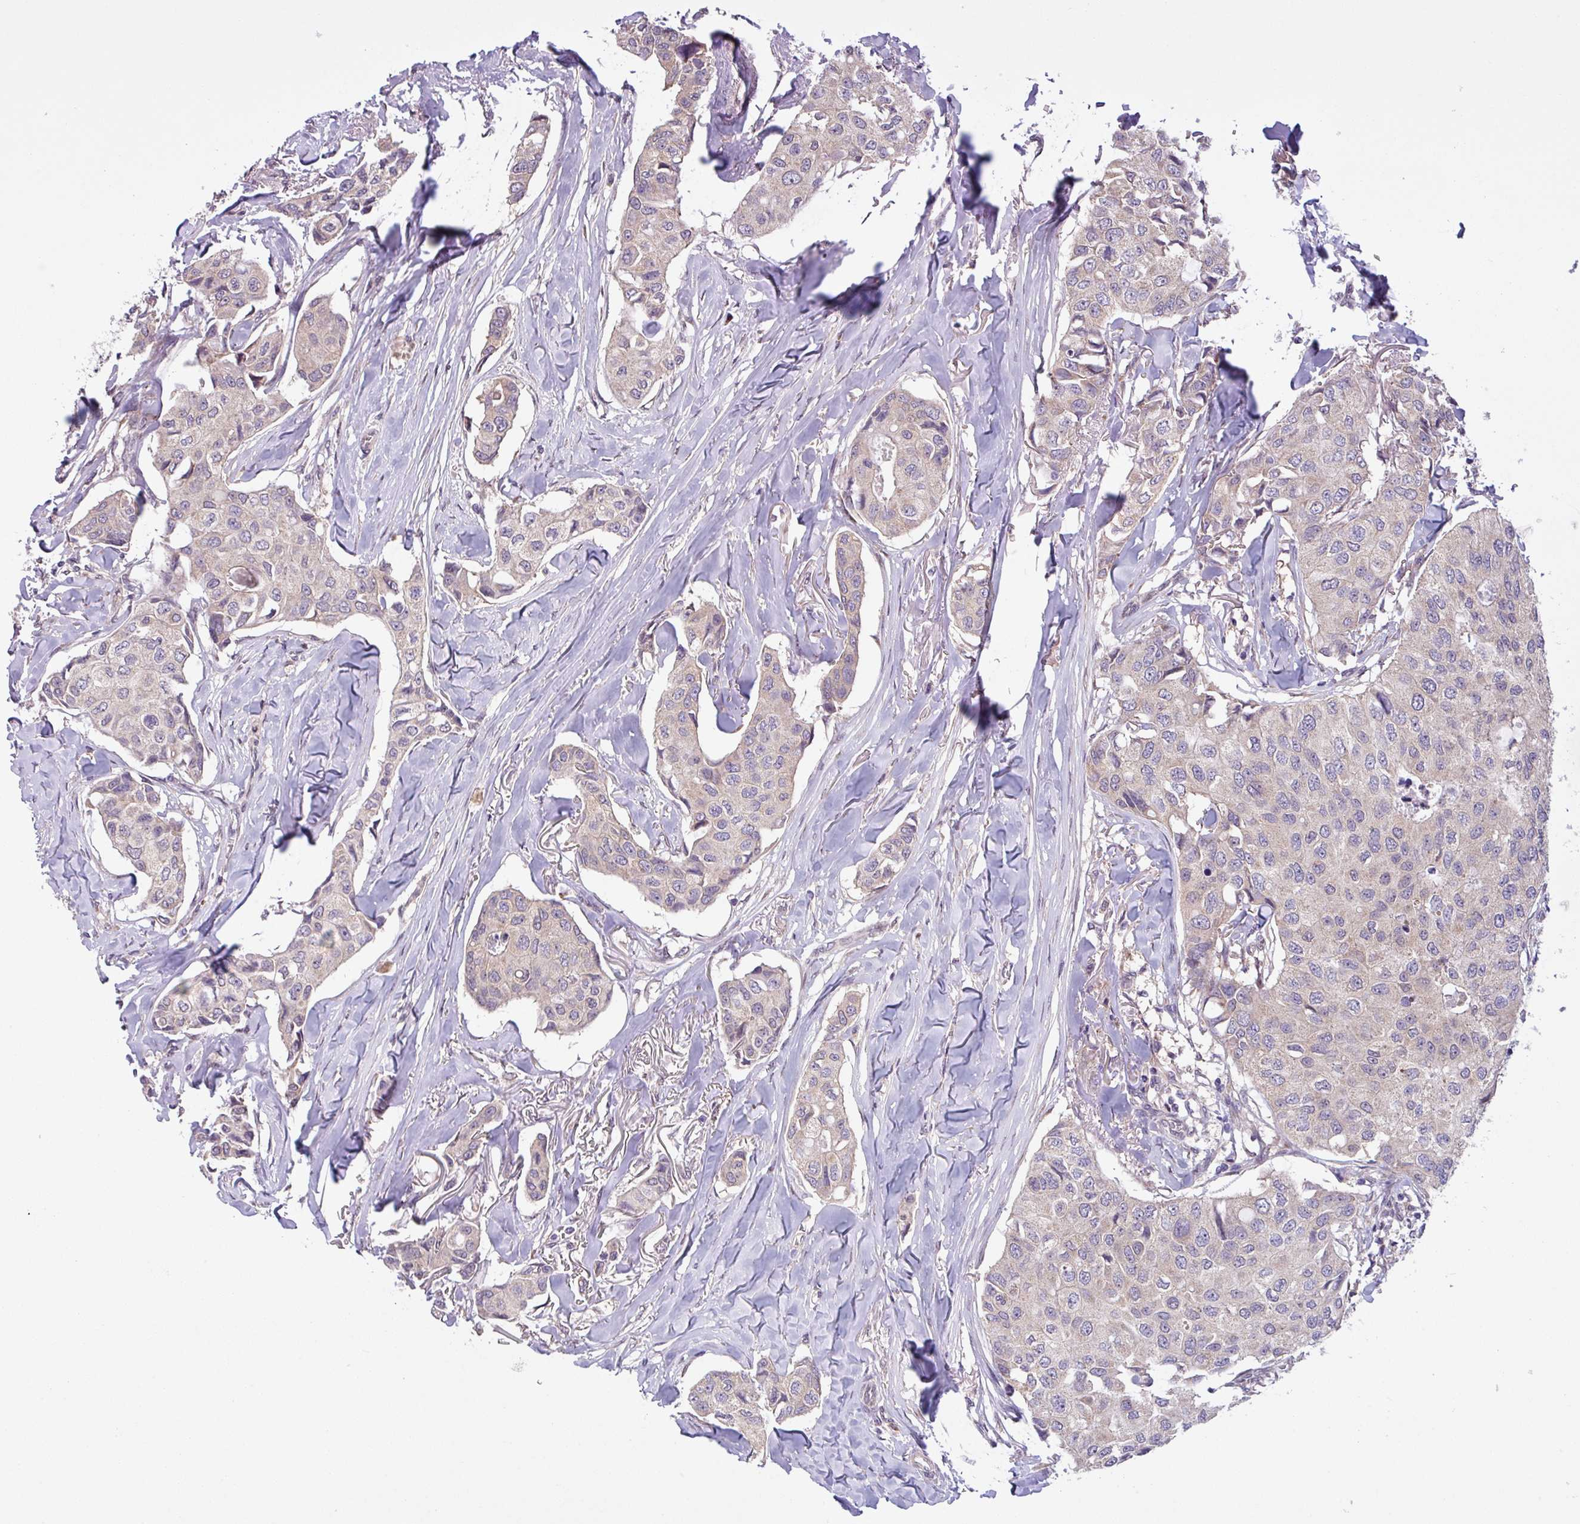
{"staining": {"intensity": "weak", "quantity": "25%-75%", "location": "cytoplasmic/membranous"}, "tissue": "breast cancer", "cell_type": "Tumor cells", "image_type": "cancer", "snomed": [{"axis": "morphology", "description": "Duct carcinoma"}, {"axis": "topography", "description": "Breast"}], "caption": "About 25%-75% of tumor cells in breast invasive ductal carcinoma demonstrate weak cytoplasmic/membranous protein expression as visualized by brown immunohistochemical staining.", "gene": "C20orf27", "patient": {"sex": "female", "age": 80}}